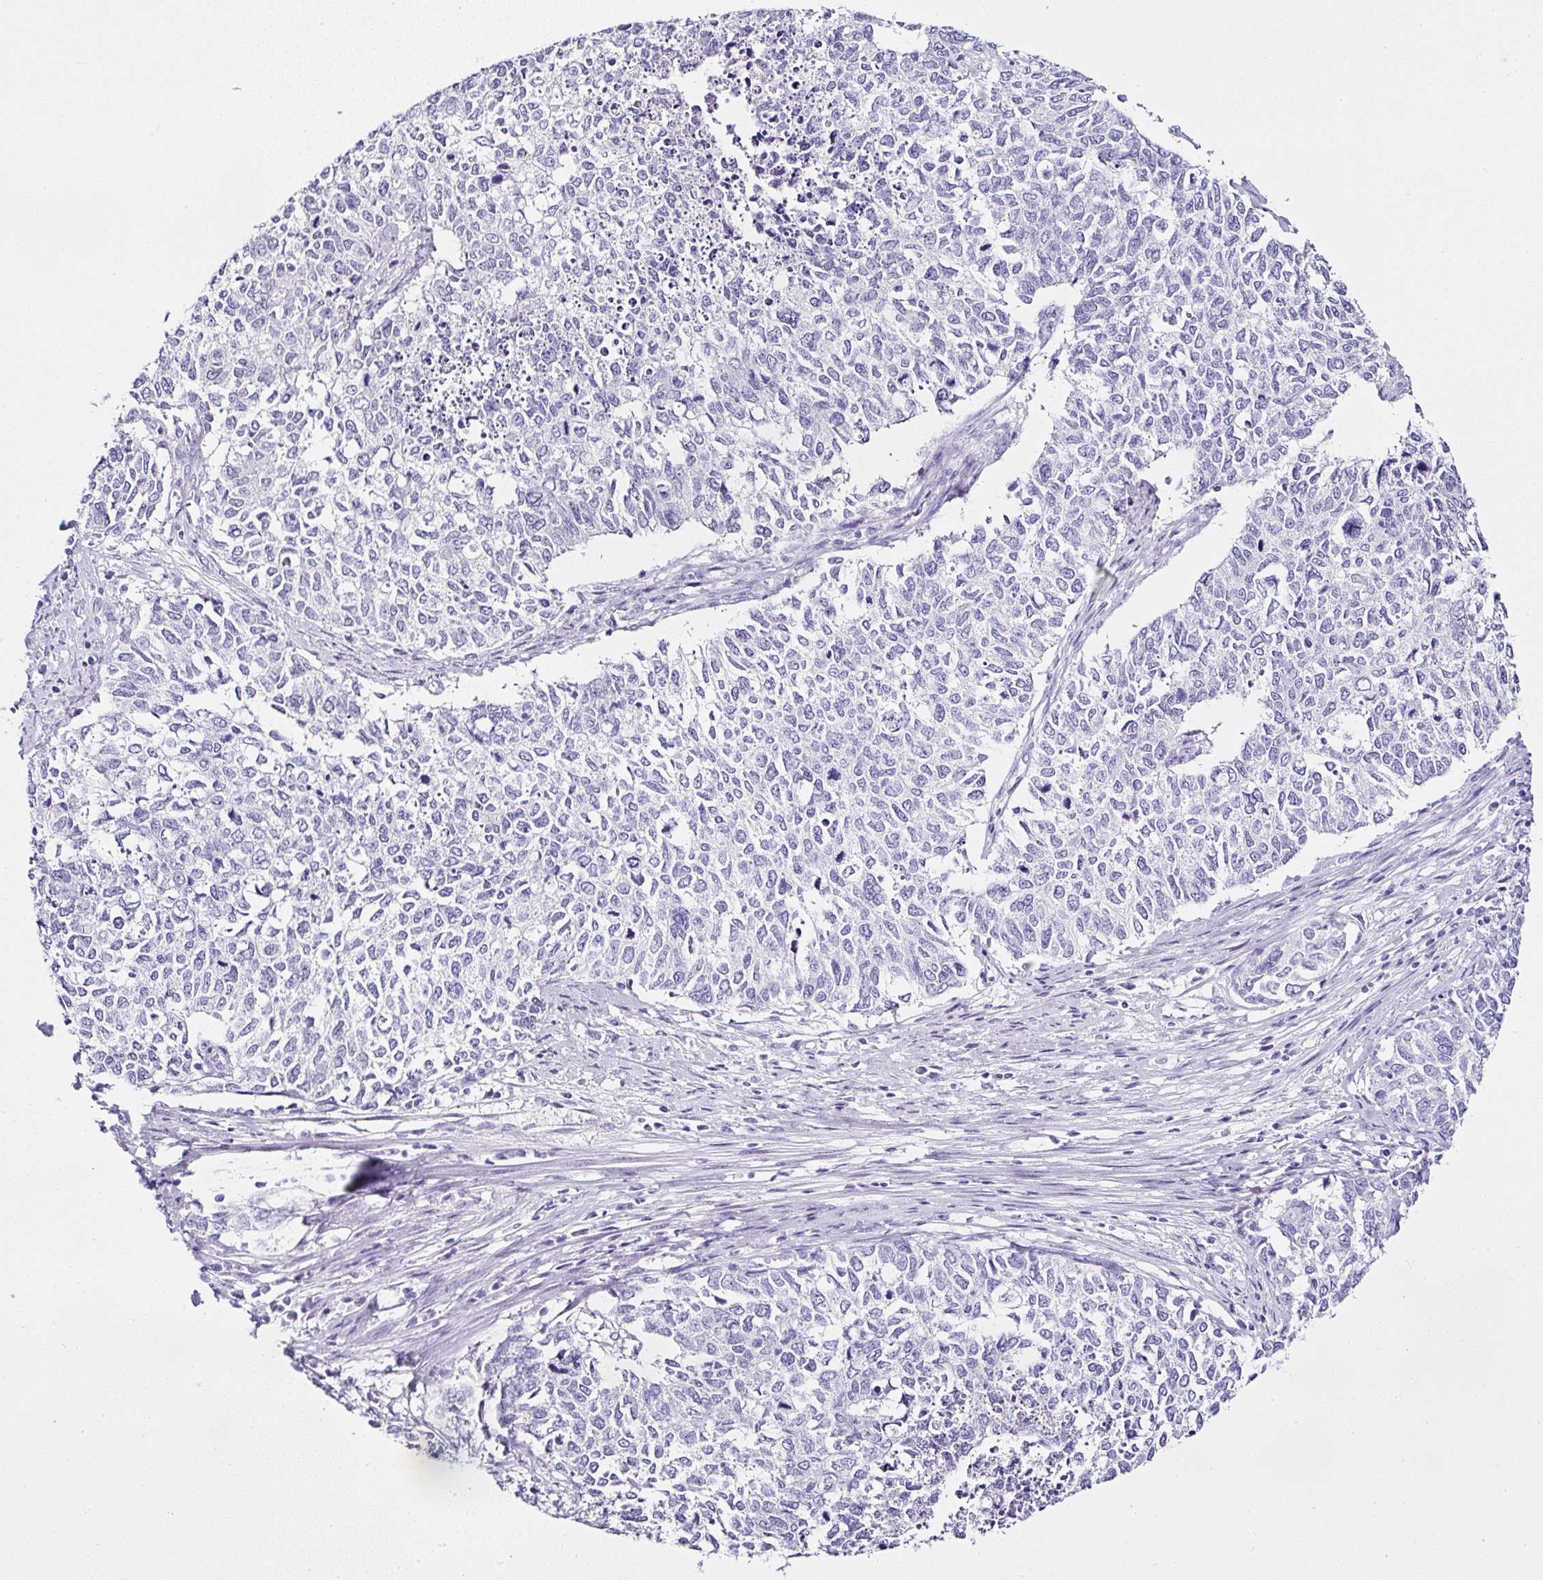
{"staining": {"intensity": "negative", "quantity": "none", "location": "none"}, "tissue": "cervical cancer", "cell_type": "Tumor cells", "image_type": "cancer", "snomed": [{"axis": "morphology", "description": "Adenocarcinoma, NOS"}, {"axis": "topography", "description": "Cervix"}], "caption": "Immunohistochemistry (IHC) of adenocarcinoma (cervical) shows no staining in tumor cells.", "gene": "SERPINB3", "patient": {"sex": "female", "age": 63}}